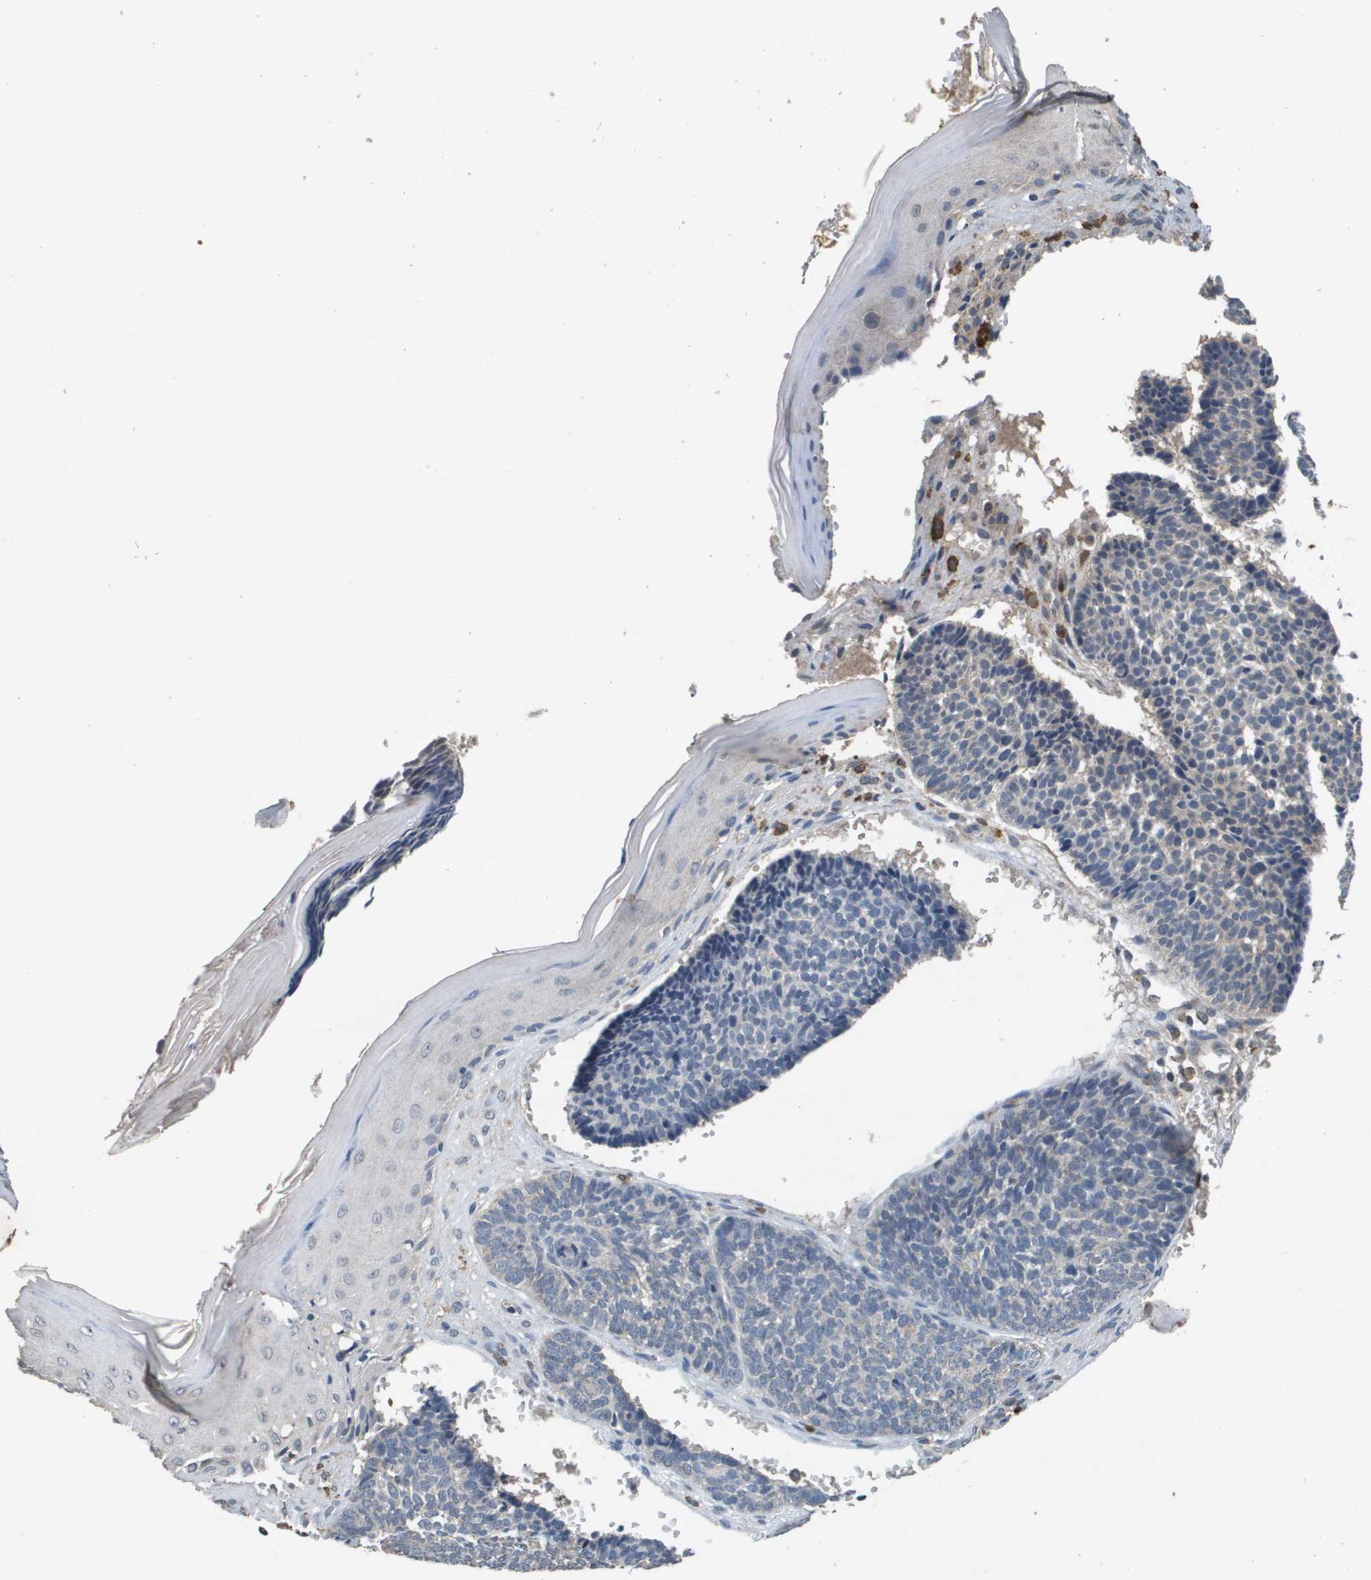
{"staining": {"intensity": "negative", "quantity": "none", "location": "none"}, "tissue": "skin cancer", "cell_type": "Tumor cells", "image_type": "cancer", "snomed": [{"axis": "morphology", "description": "Basal cell carcinoma"}, {"axis": "topography", "description": "Skin"}], "caption": "Immunohistochemistry histopathology image of skin basal cell carcinoma stained for a protein (brown), which shows no positivity in tumor cells.", "gene": "PROC", "patient": {"sex": "male", "age": 84}}